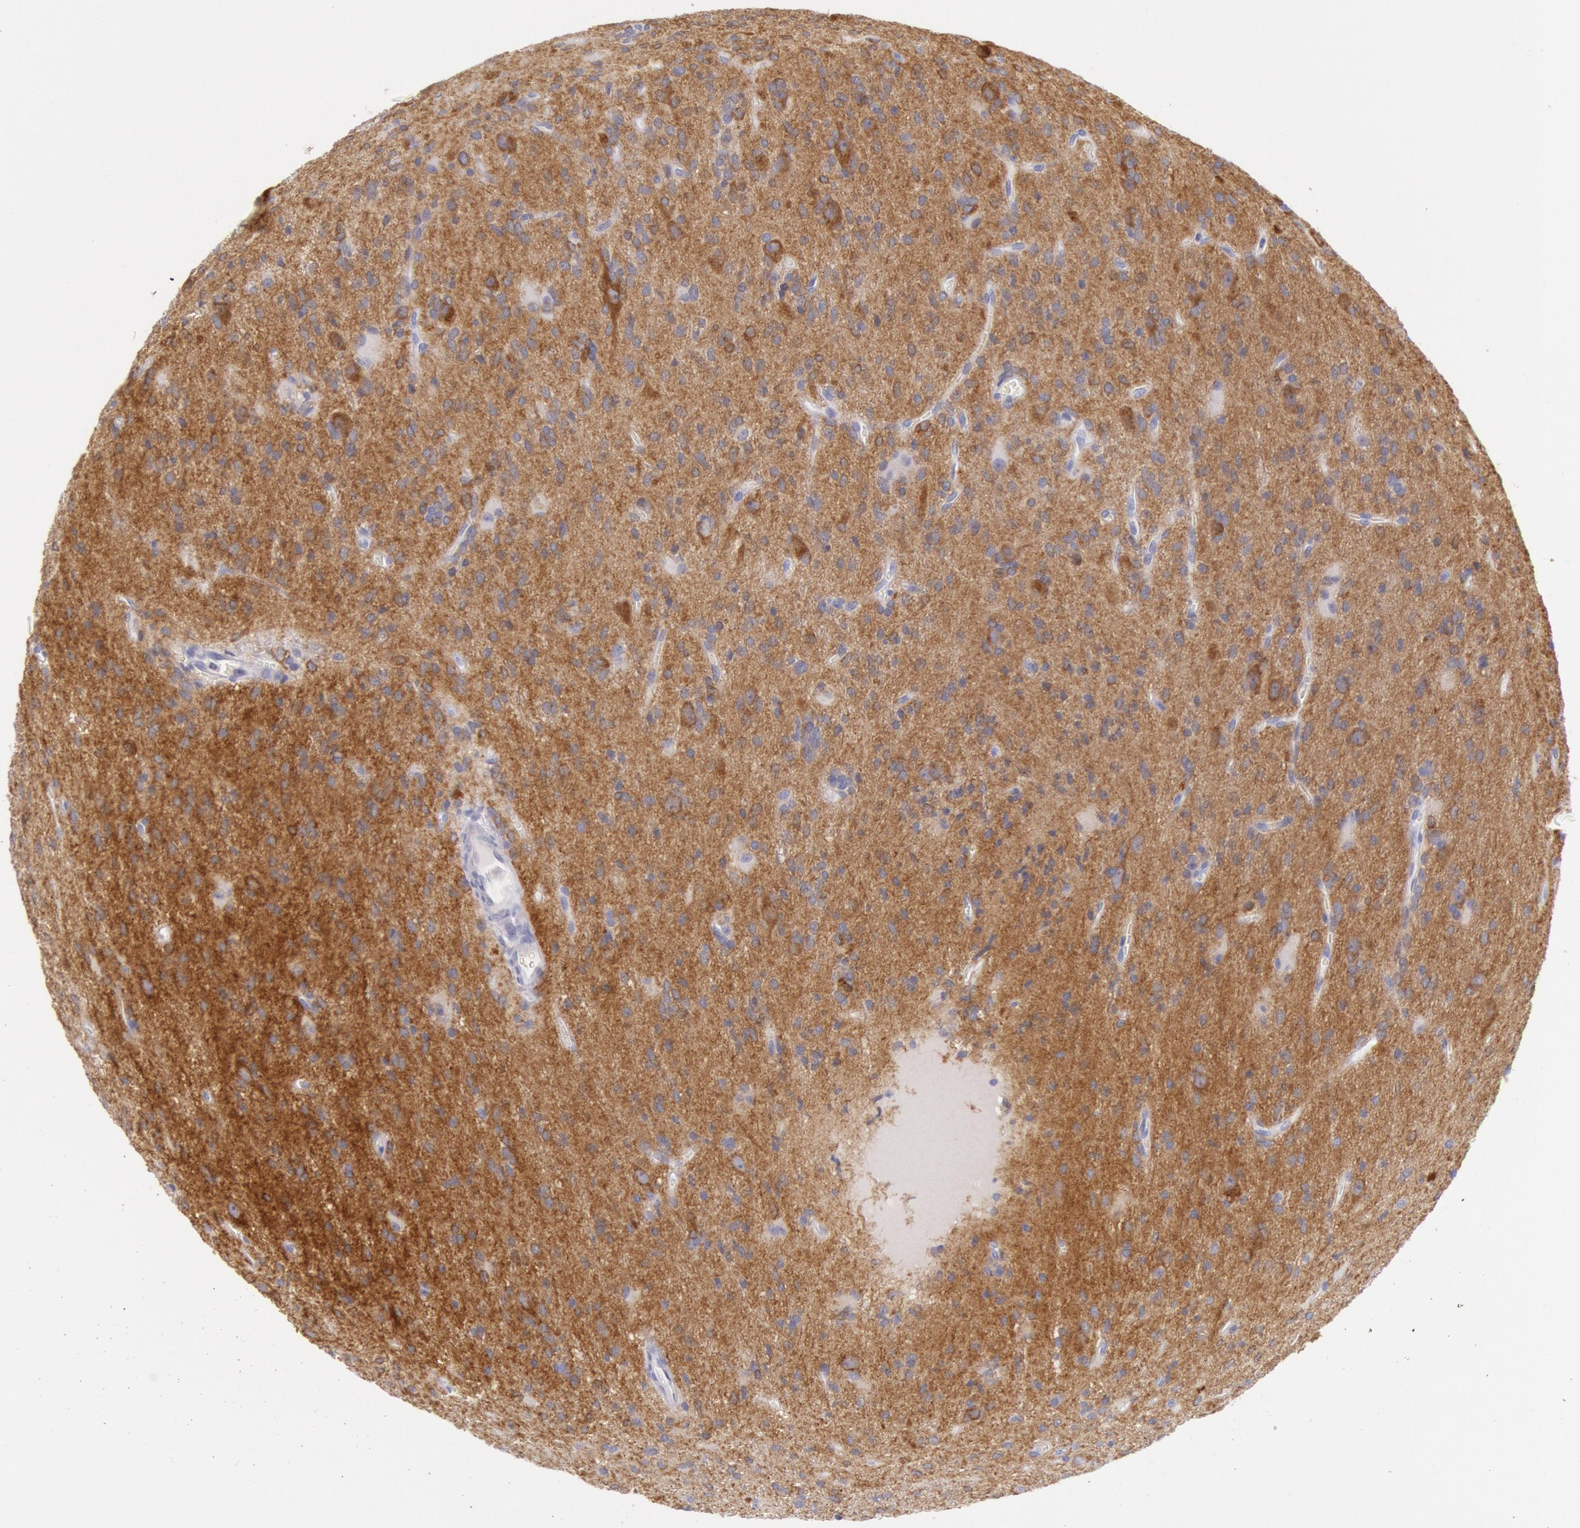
{"staining": {"intensity": "moderate", "quantity": "25%-75%", "location": "cytoplasmic/membranous"}, "tissue": "glioma", "cell_type": "Tumor cells", "image_type": "cancer", "snomed": [{"axis": "morphology", "description": "Glioma, malignant, Low grade"}, {"axis": "topography", "description": "Brain"}], "caption": "Glioma stained with a protein marker displays moderate staining in tumor cells.", "gene": "MYO5A", "patient": {"sex": "female", "age": 15}}